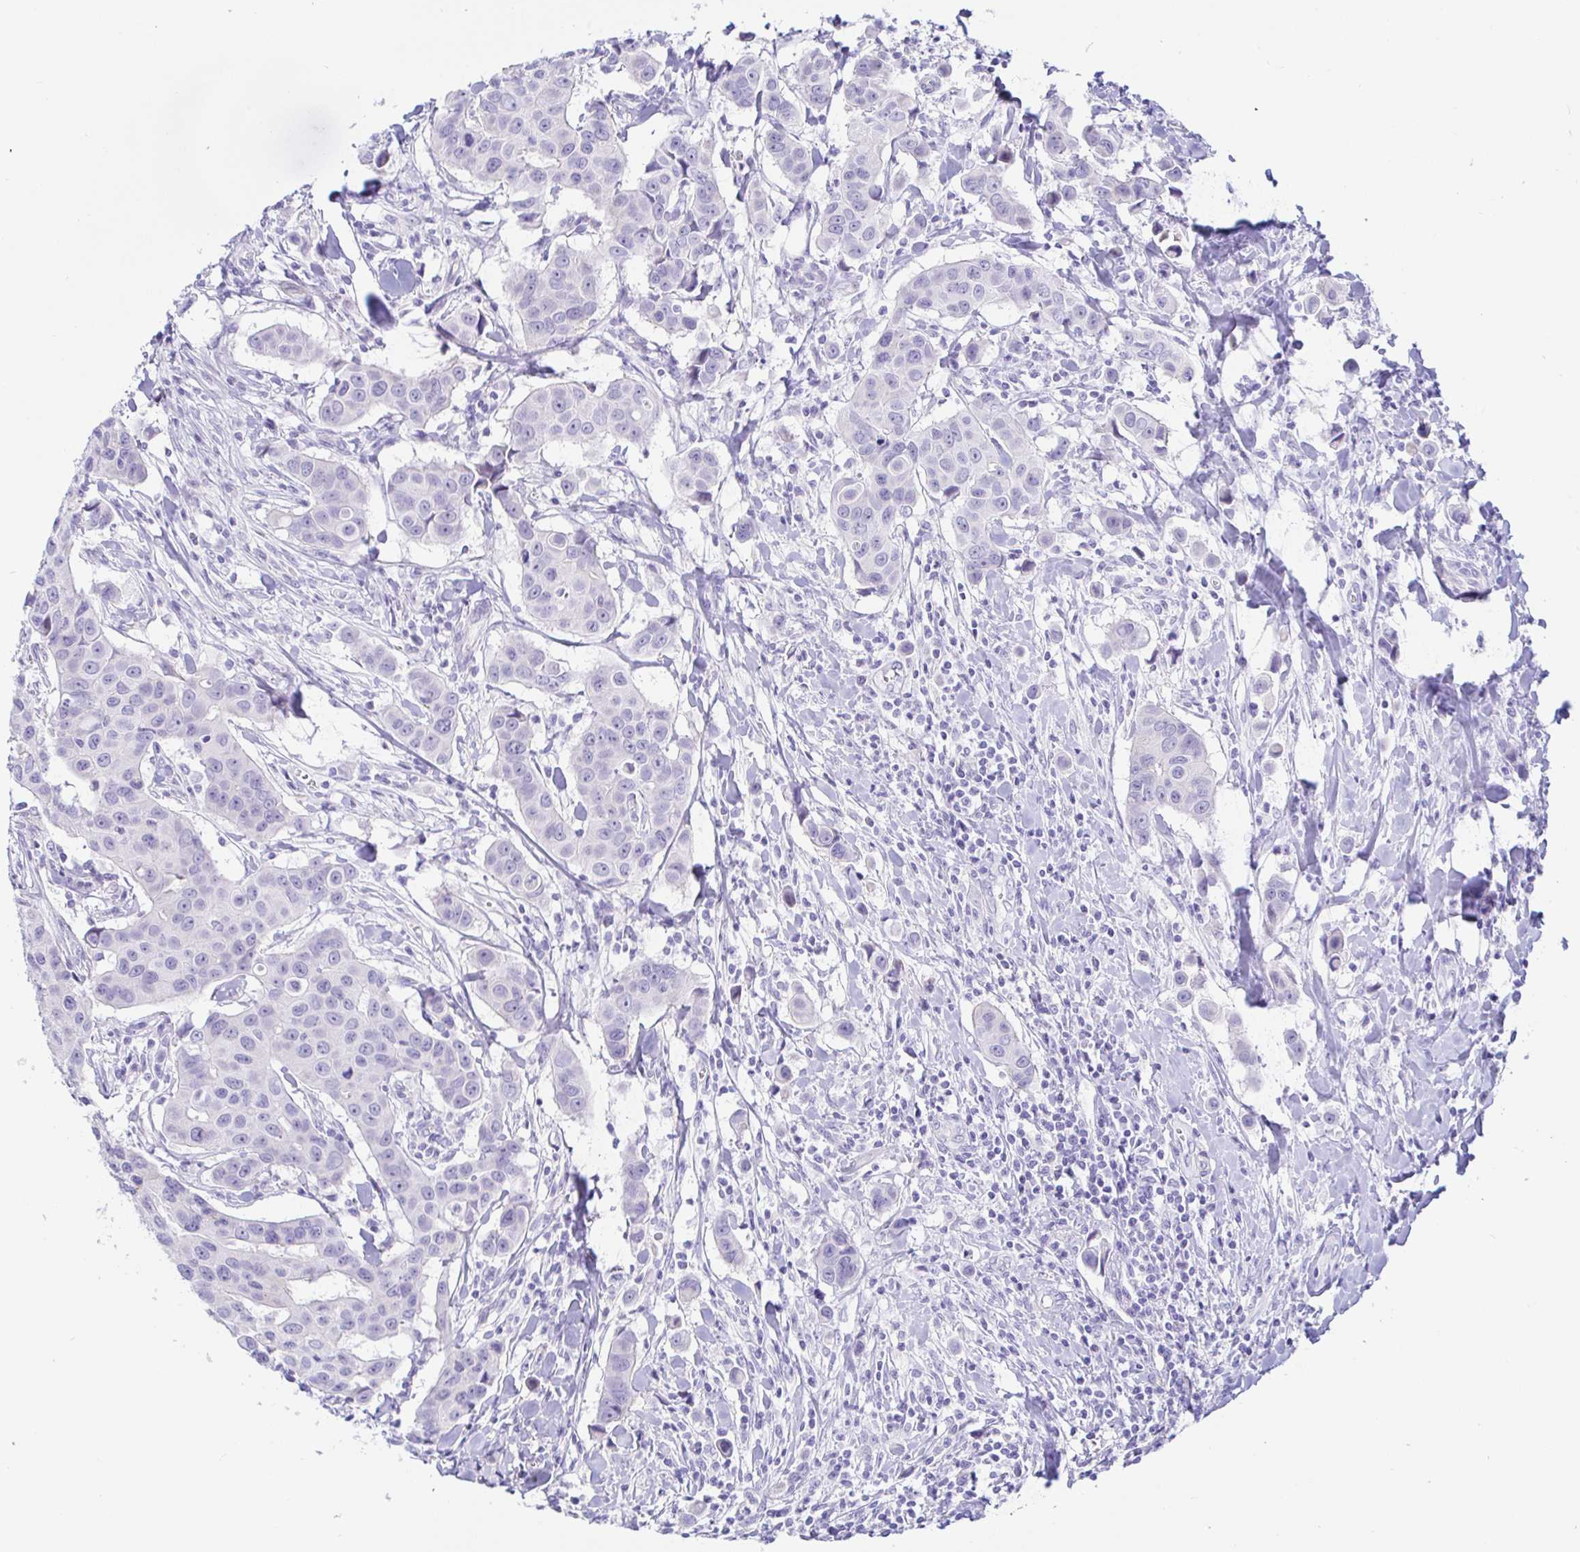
{"staining": {"intensity": "negative", "quantity": "none", "location": "none"}, "tissue": "breast cancer", "cell_type": "Tumor cells", "image_type": "cancer", "snomed": [{"axis": "morphology", "description": "Duct carcinoma"}, {"axis": "topography", "description": "Breast"}], "caption": "Immunohistochemistry photomicrograph of neoplastic tissue: human breast cancer (infiltrating ductal carcinoma) stained with DAB displays no significant protein staining in tumor cells.", "gene": "PINLYP", "patient": {"sex": "female", "age": 24}}